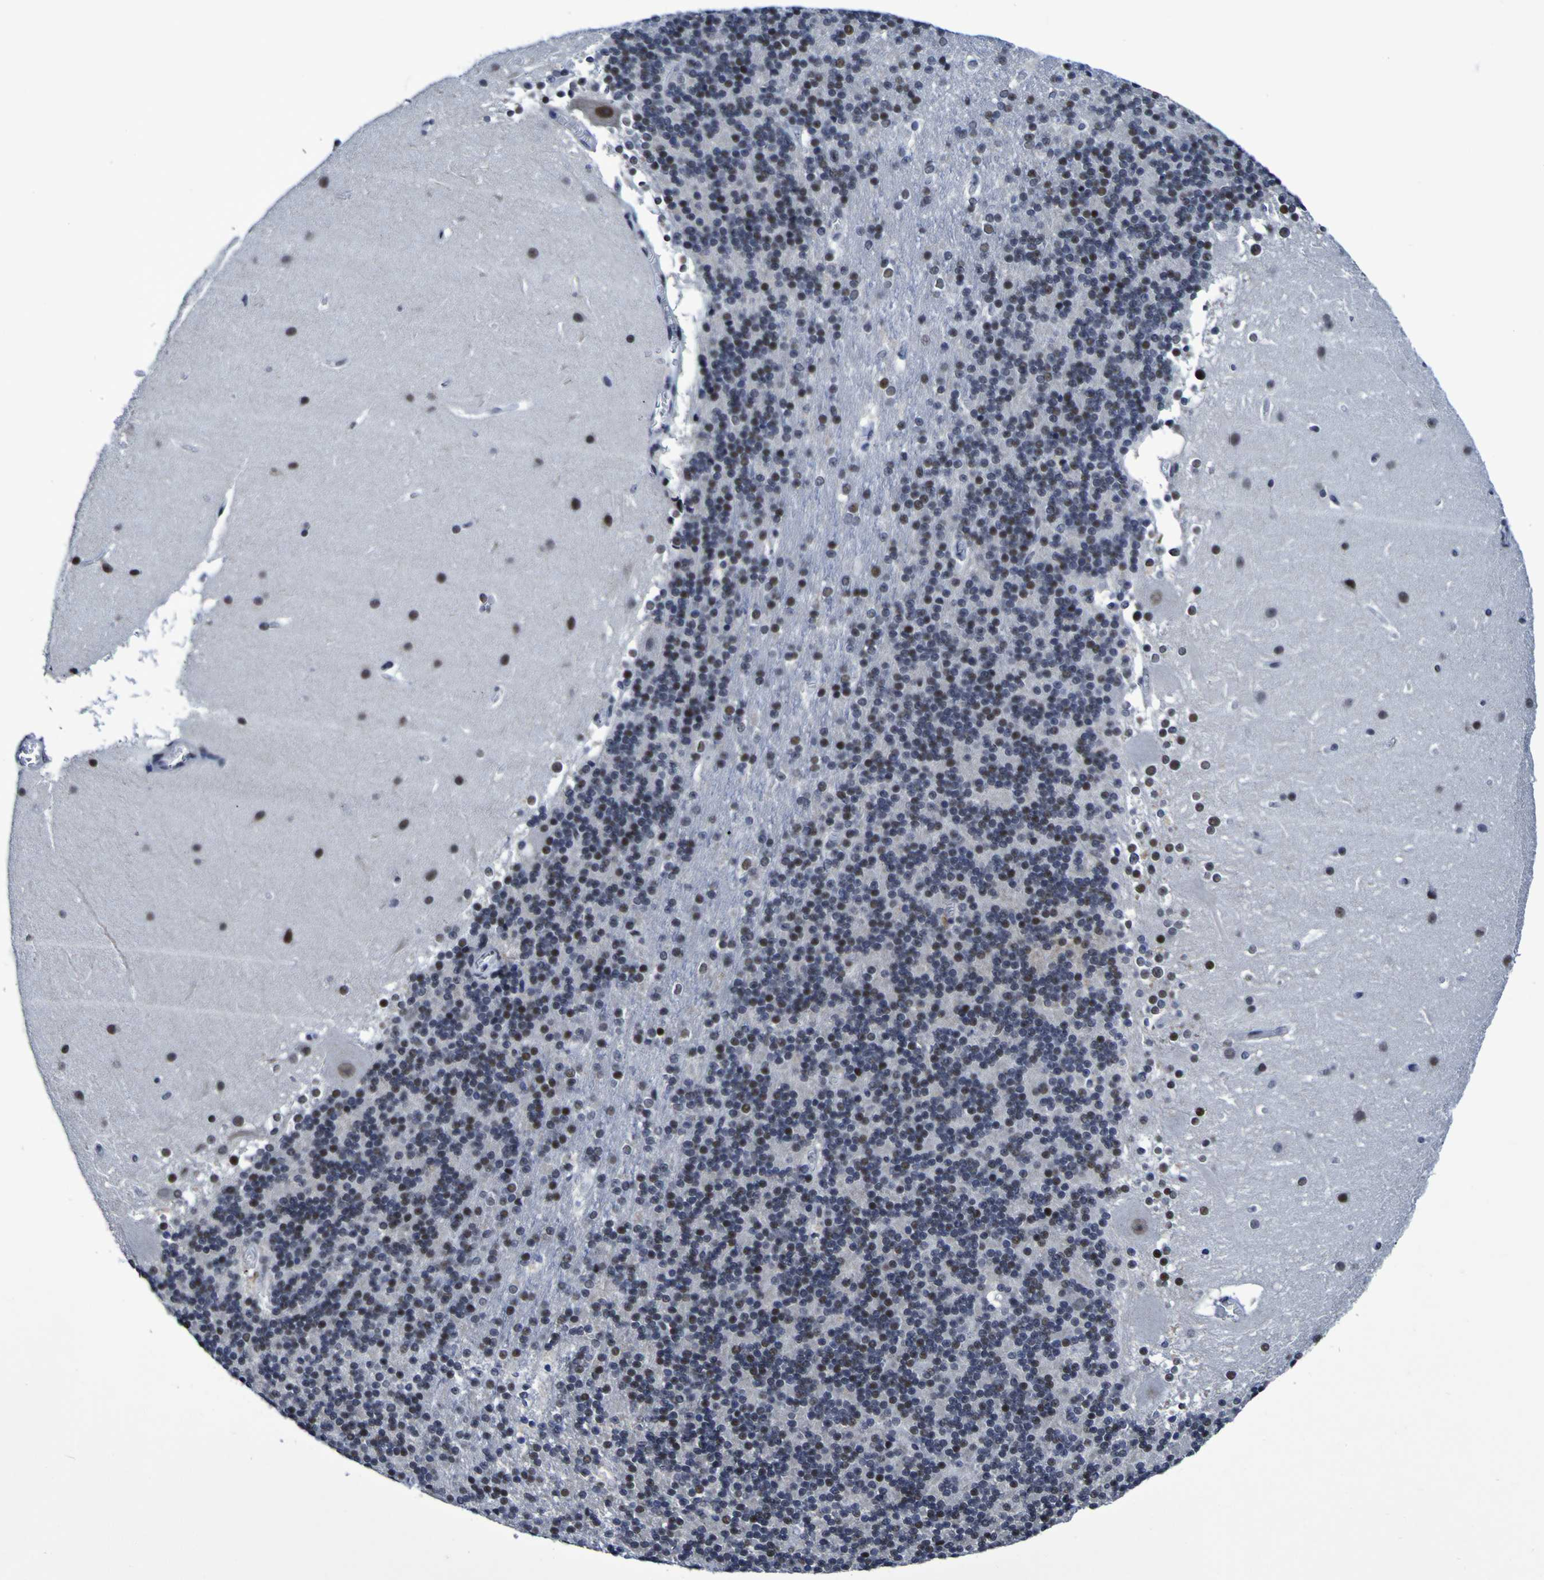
{"staining": {"intensity": "moderate", "quantity": "25%-75%", "location": "nuclear"}, "tissue": "cerebellum", "cell_type": "Cells in granular layer", "image_type": "normal", "snomed": [{"axis": "morphology", "description": "Normal tissue, NOS"}, {"axis": "topography", "description": "Cerebellum"}], "caption": "IHC micrograph of benign cerebellum: human cerebellum stained using immunohistochemistry shows medium levels of moderate protein expression localized specifically in the nuclear of cells in granular layer, appearing as a nuclear brown color.", "gene": "MBD3", "patient": {"sex": "female", "age": 19}}